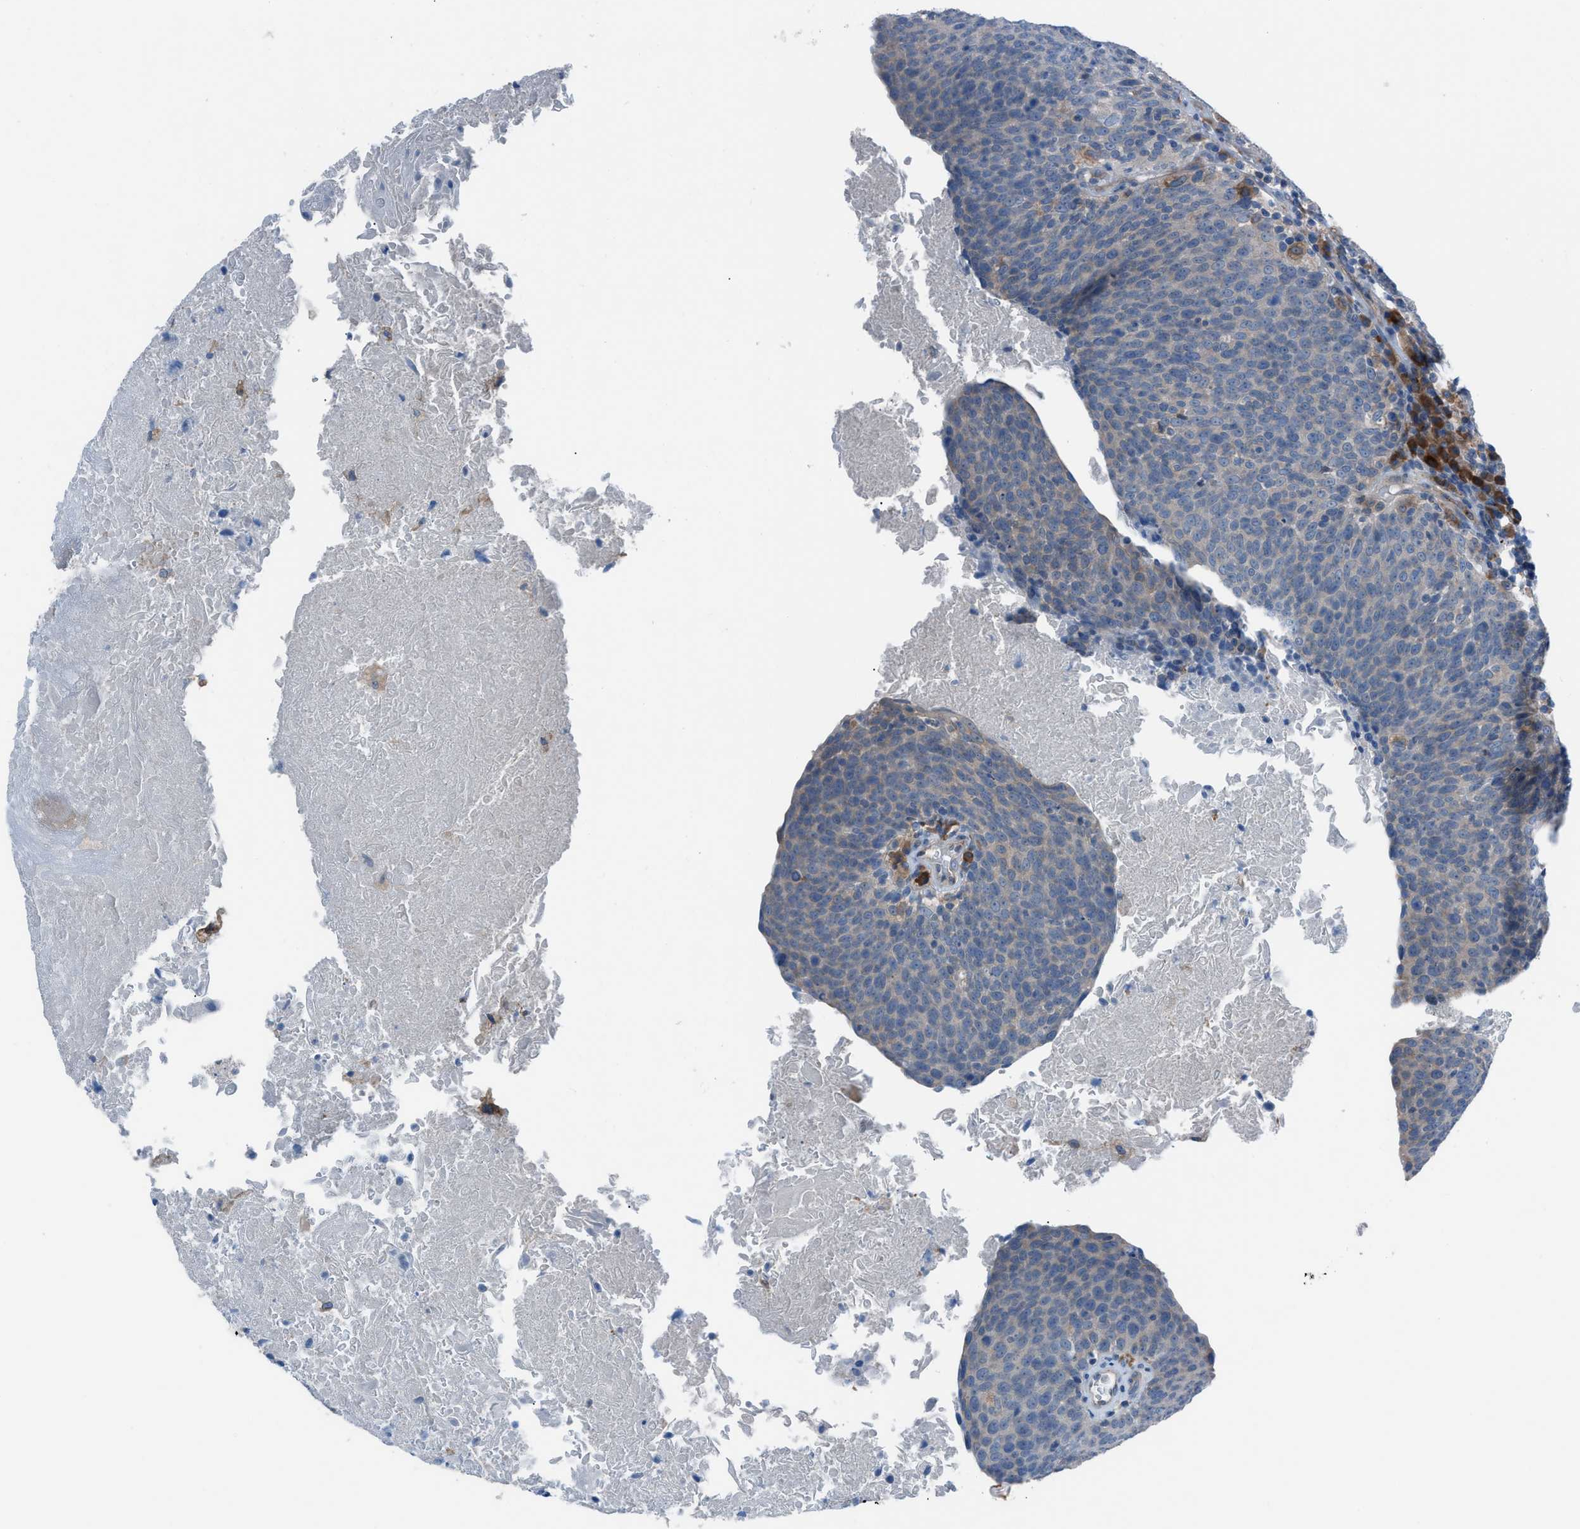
{"staining": {"intensity": "negative", "quantity": "none", "location": "none"}, "tissue": "head and neck cancer", "cell_type": "Tumor cells", "image_type": "cancer", "snomed": [{"axis": "morphology", "description": "Squamous cell carcinoma, NOS"}, {"axis": "morphology", "description": "Squamous cell carcinoma, metastatic, NOS"}, {"axis": "topography", "description": "Lymph node"}, {"axis": "topography", "description": "Head-Neck"}], "caption": "Tumor cells show no significant protein positivity in head and neck squamous cell carcinoma.", "gene": "HEG1", "patient": {"sex": "male", "age": 62}}